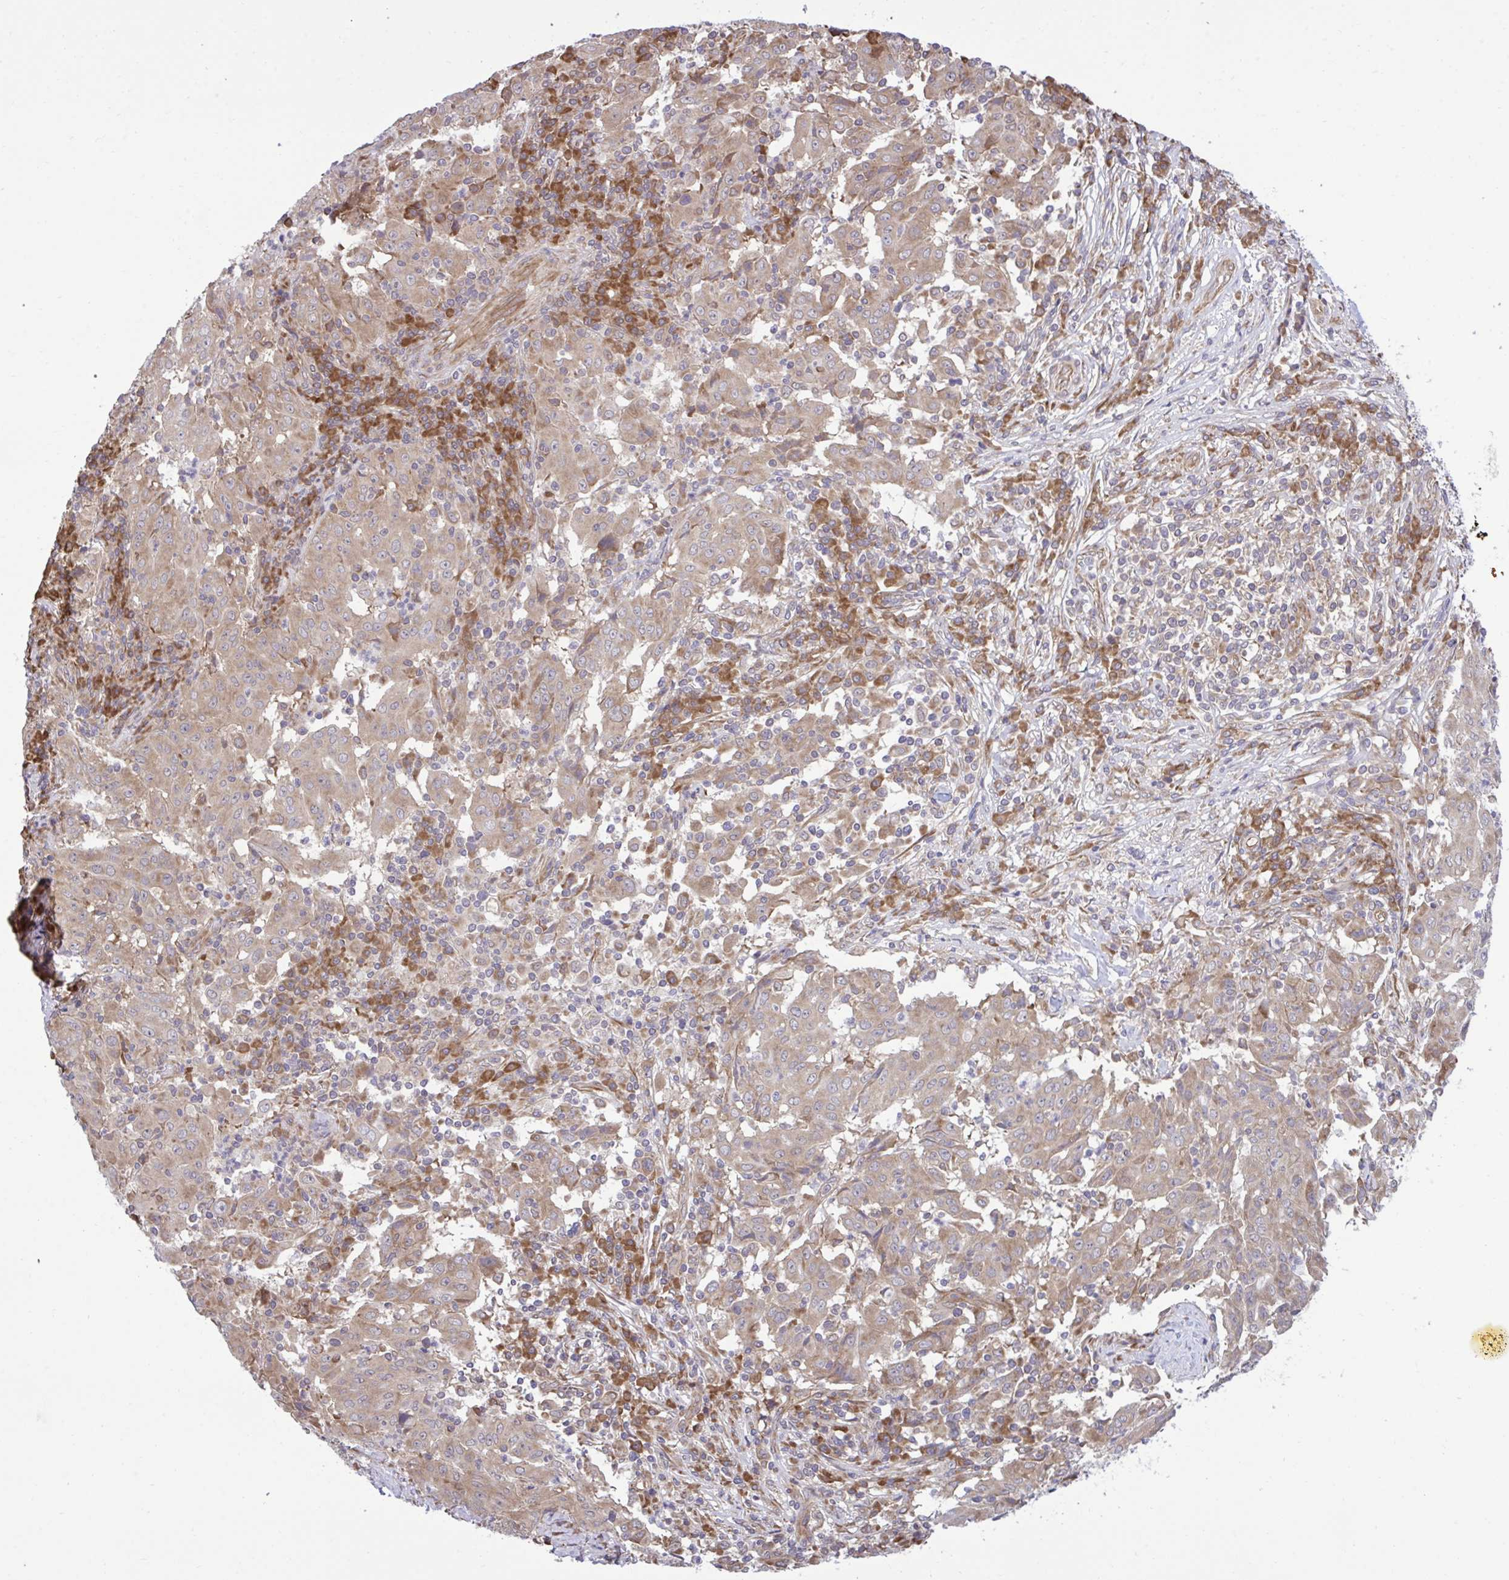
{"staining": {"intensity": "moderate", "quantity": ">75%", "location": "cytoplasmic/membranous"}, "tissue": "pancreatic cancer", "cell_type": "Tumor cells", "image_type": "cancer", "snomed": [{"axis": "morphology", "description": "Adenocarcinoma, NOS"}, {"axis": "topography", "description": "Pancreas"}], "caption": "Immunohistochemistry (IHC) staining of adenocarcinoma (pancreatic), which shows medium levels of moderate cytoplasmic/membranous positivity in about >75% of tumor cells indicating moderate cytoplasmic/membranous protein staining. The staining was performed using DAB (3,3'-diaminobenzidine) (brown) for protein detection and nuclei were counterstained in hematoxylin (blue).", "gene": "RPS15", "patient": {"sex": "male", "age": 63}}